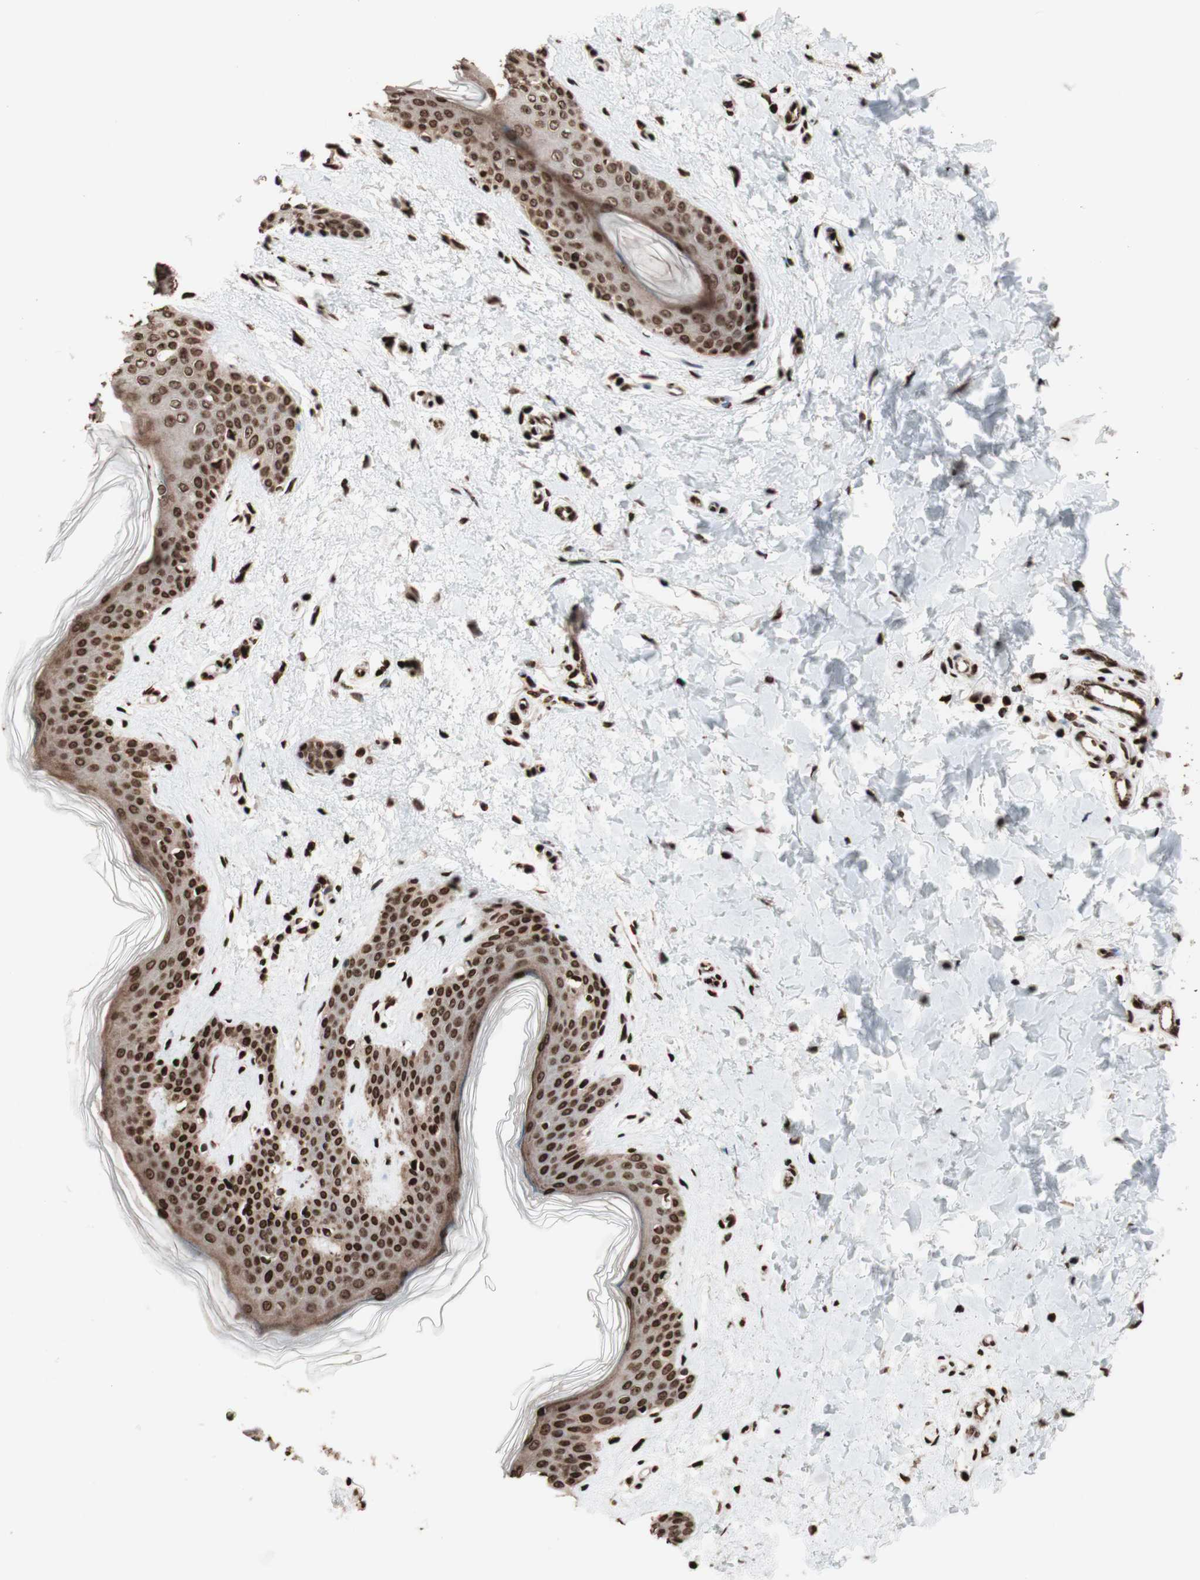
{"staining": {"intensity": "strong", "quantity": ">75%", "location": "nuclear"}, "tissue": "skin", "cell_type": "Fibroblasts", "image_type": "normal", "snomed": [{"axis": "morphology", "description": "Normal tissue, NOS"}, {"axis": "topography", "description": "Skin"}], "caption": "Skin stained with DAB (3,3'-diaminobenzidine) immunohistochemistry displays high levels of strong nuclear expression in approximately >75% of fibroblasts. (Stains: DAB (3,3'-diaminobenzidine) in brown, nuclei in blue, Microscopy: brightfield microscopy at high magnification).", "gene": "NCAPD2", "patient": {"sex": "female", "age": 41}}